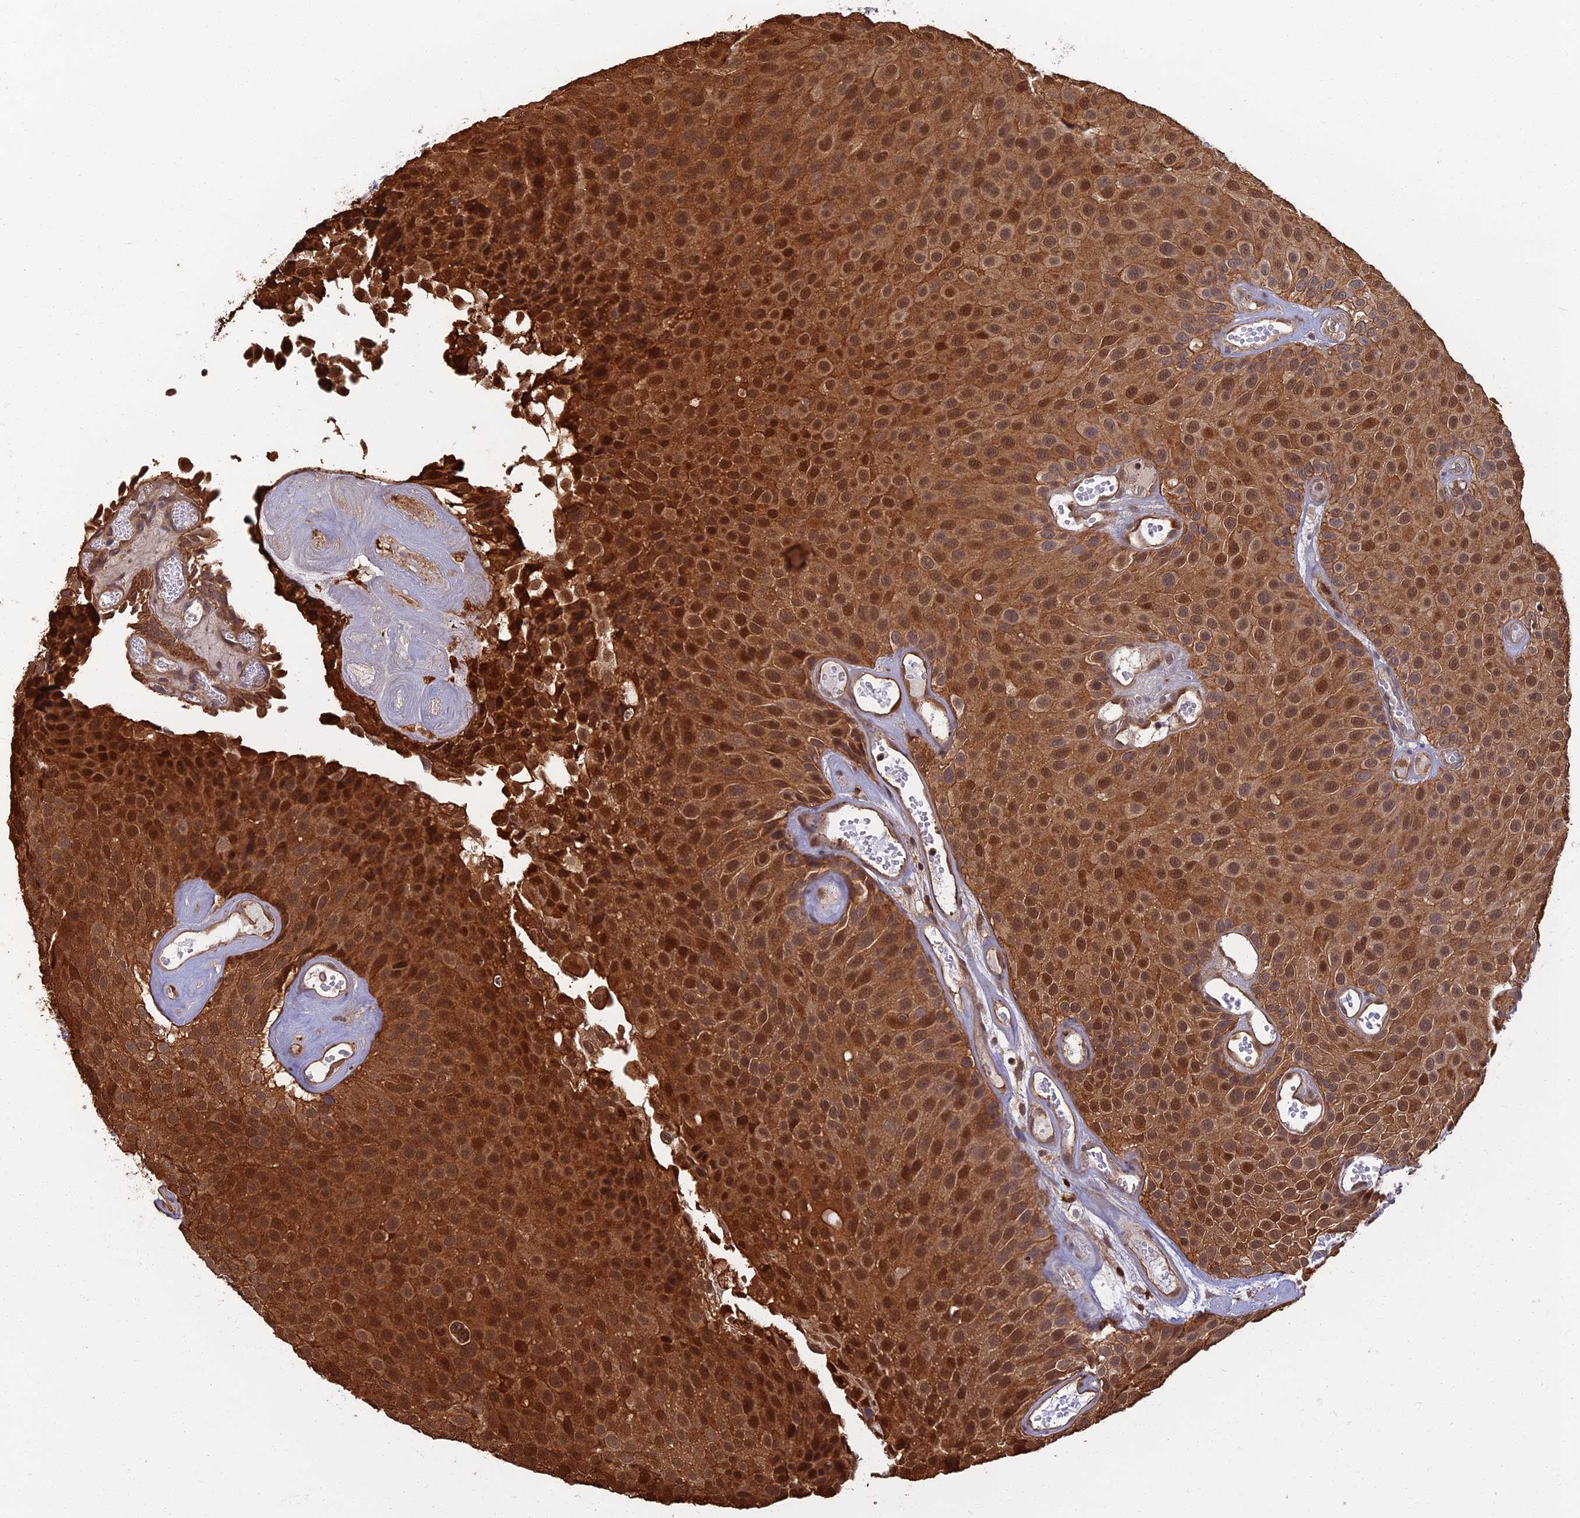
{"staining": {"intensity": "strong", "quantity": ">75%", "location": "cytoplasmic/membranous,nuclear"}, "tissue": "urothelial cancer", "cell_type": "Tumor cells", "image_type": "cancer", "snomed": [{"axis": "morphology", "description": "Urothelial carcinoma, Low grade"}, {"axis": "topography", "description": "Urinary bladder"}], "caption": "The immunohistochemical stain labels strong cytoplasmic/membranous and nuclear expression in tumor cells of urothelial carcinoma (low-grade) tissue. The staining was performed using DAB (3,3'-diaminobenzidine) to visualize the protein expression in brown, while the nuclei were stained in blue with hematoxylin (Magnification: 20x).", "gene": "LRRN3", "patient": {"sex": "male", "age": 89}}